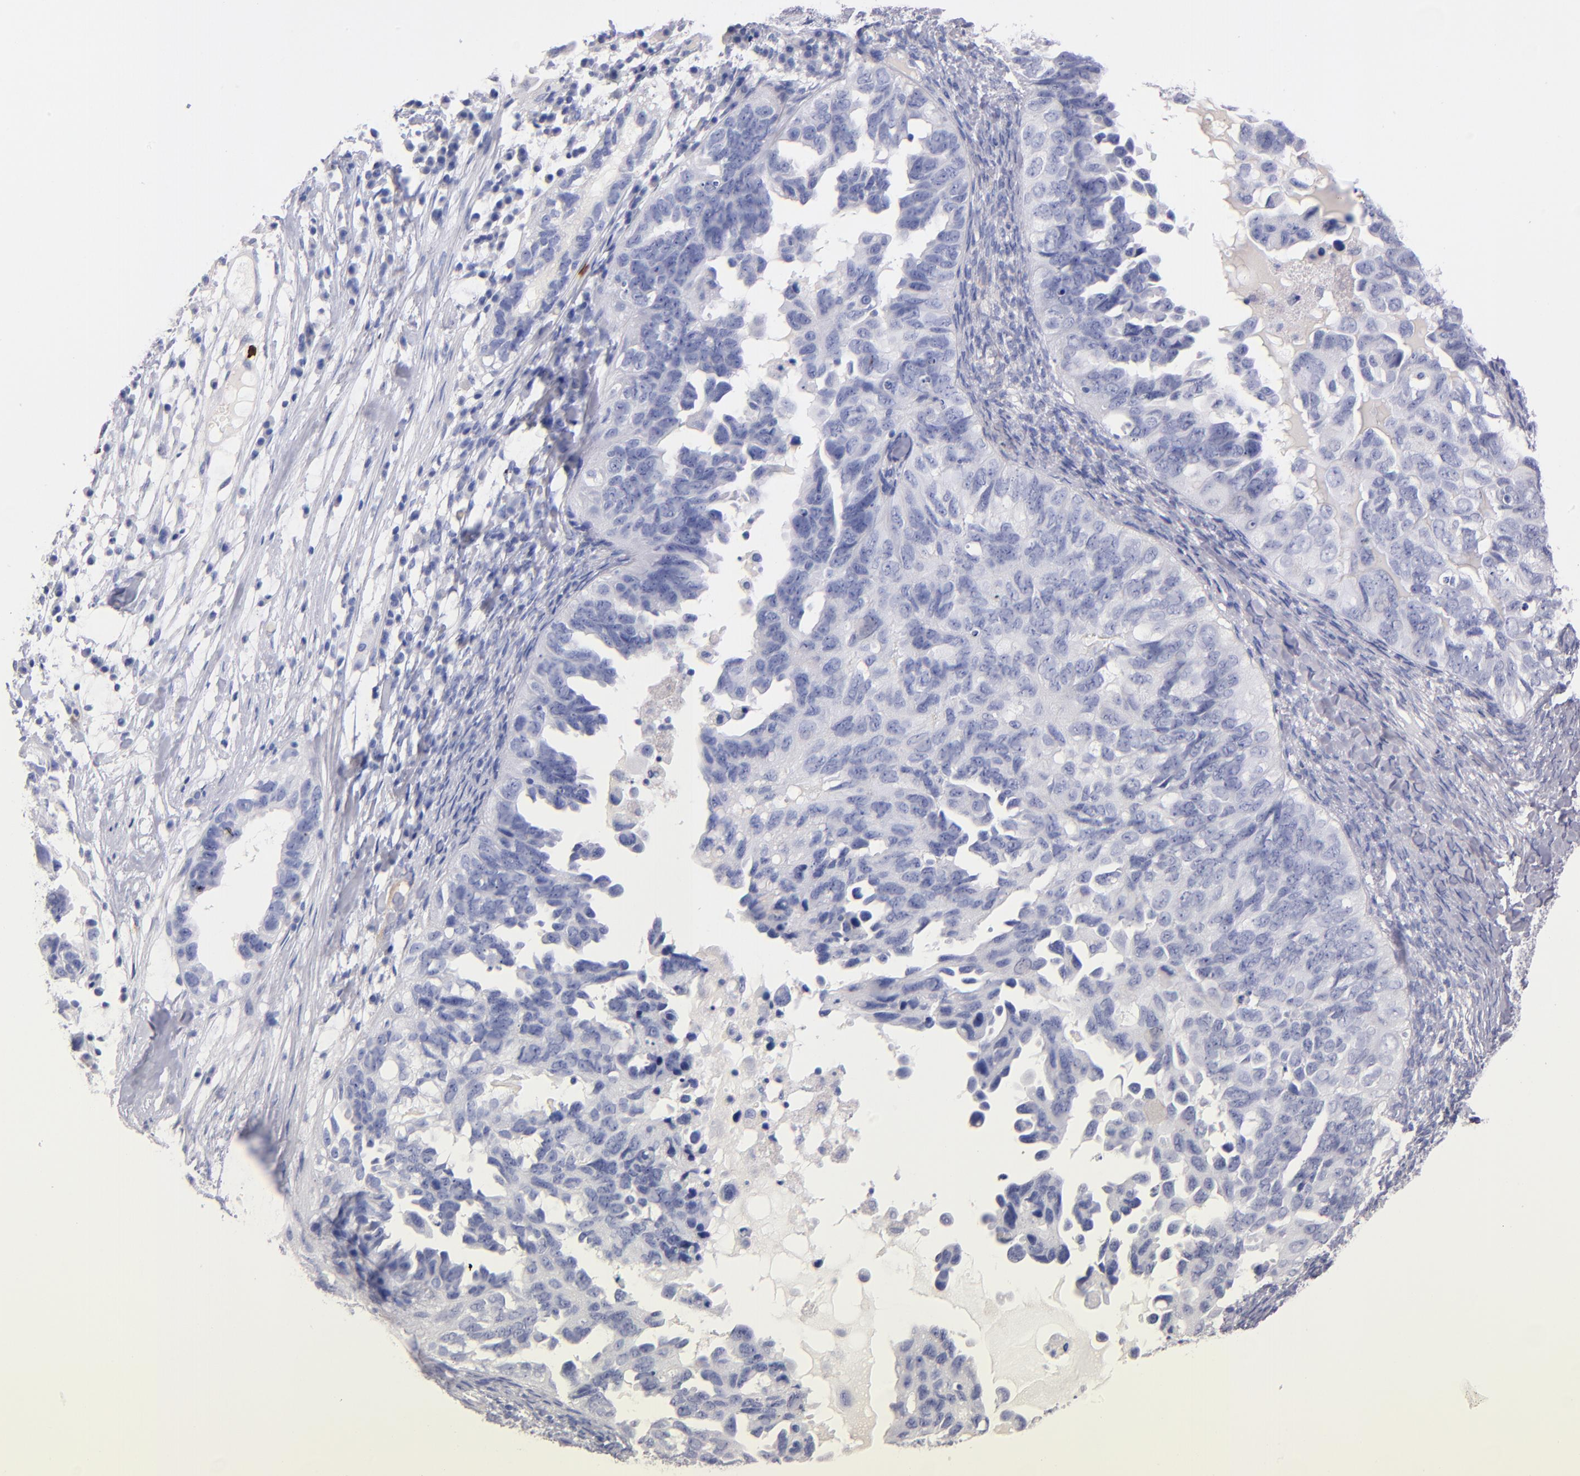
{"staining": {"intensity": "negative", "quantity": "none", "location": "none"}, "tissue": "ovarian cancer", "cell_type": "Tumor cells", "image_type": "cancer", "snomed": [{"axis": "morphology", "description": "Cystadenocarcinoma, serous, NOS"}, {"axis": "topography", "description": "Ovary"}], "caption": "IHC histopathology image of neoplastic tissue: human serous cystadenocarcinoma (ovarian) stained with DAB (3,3'-diaminobenzidine) displays no significant protein positivity in tumor cells.", "gene": "KIT", "patient": {"sex": "female", "age": 82}}